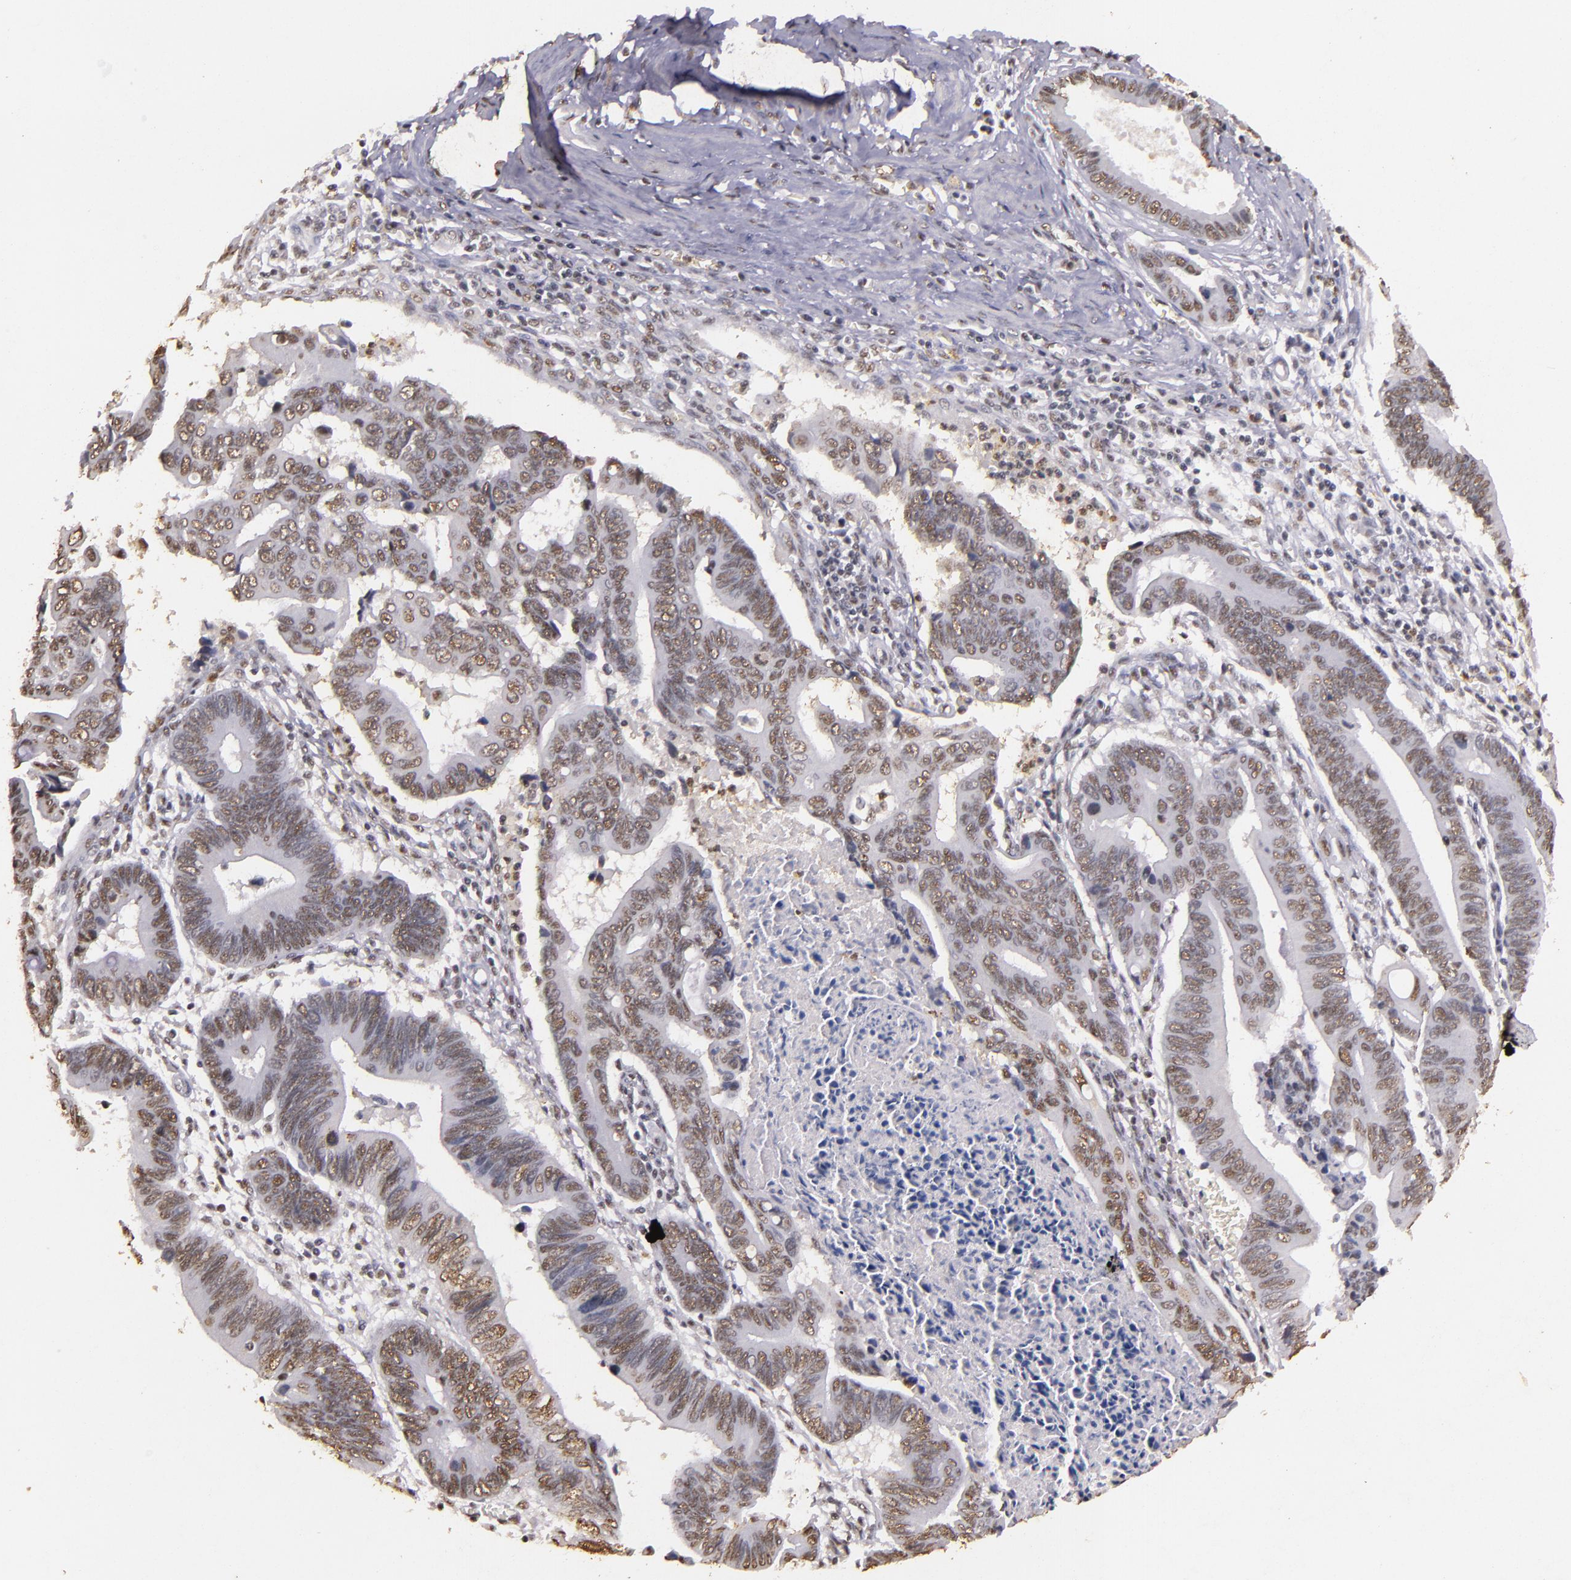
{"staining": {"intensity": "weak", "quantity": "25%-75%", "location": "nuclear"}, "tissue": "pancreatic cancer", "cell_type": "Tumor cells", "image_type": "cancer", "snomed": [{"axis": "morphology", "description": "Adenocarcinoma, NOS"}, {"axis": "topography", "description": "Pancreas"}], "caption": "Protein analysis of pancreatic cancer (adenocarcinoma) tissue reveals weak nuclear expression in about 25%-75% of tumor cells. Nuclei are stained in blue.", "gene": "CBX3", "patient": {"sex": "female", "age": 70}}